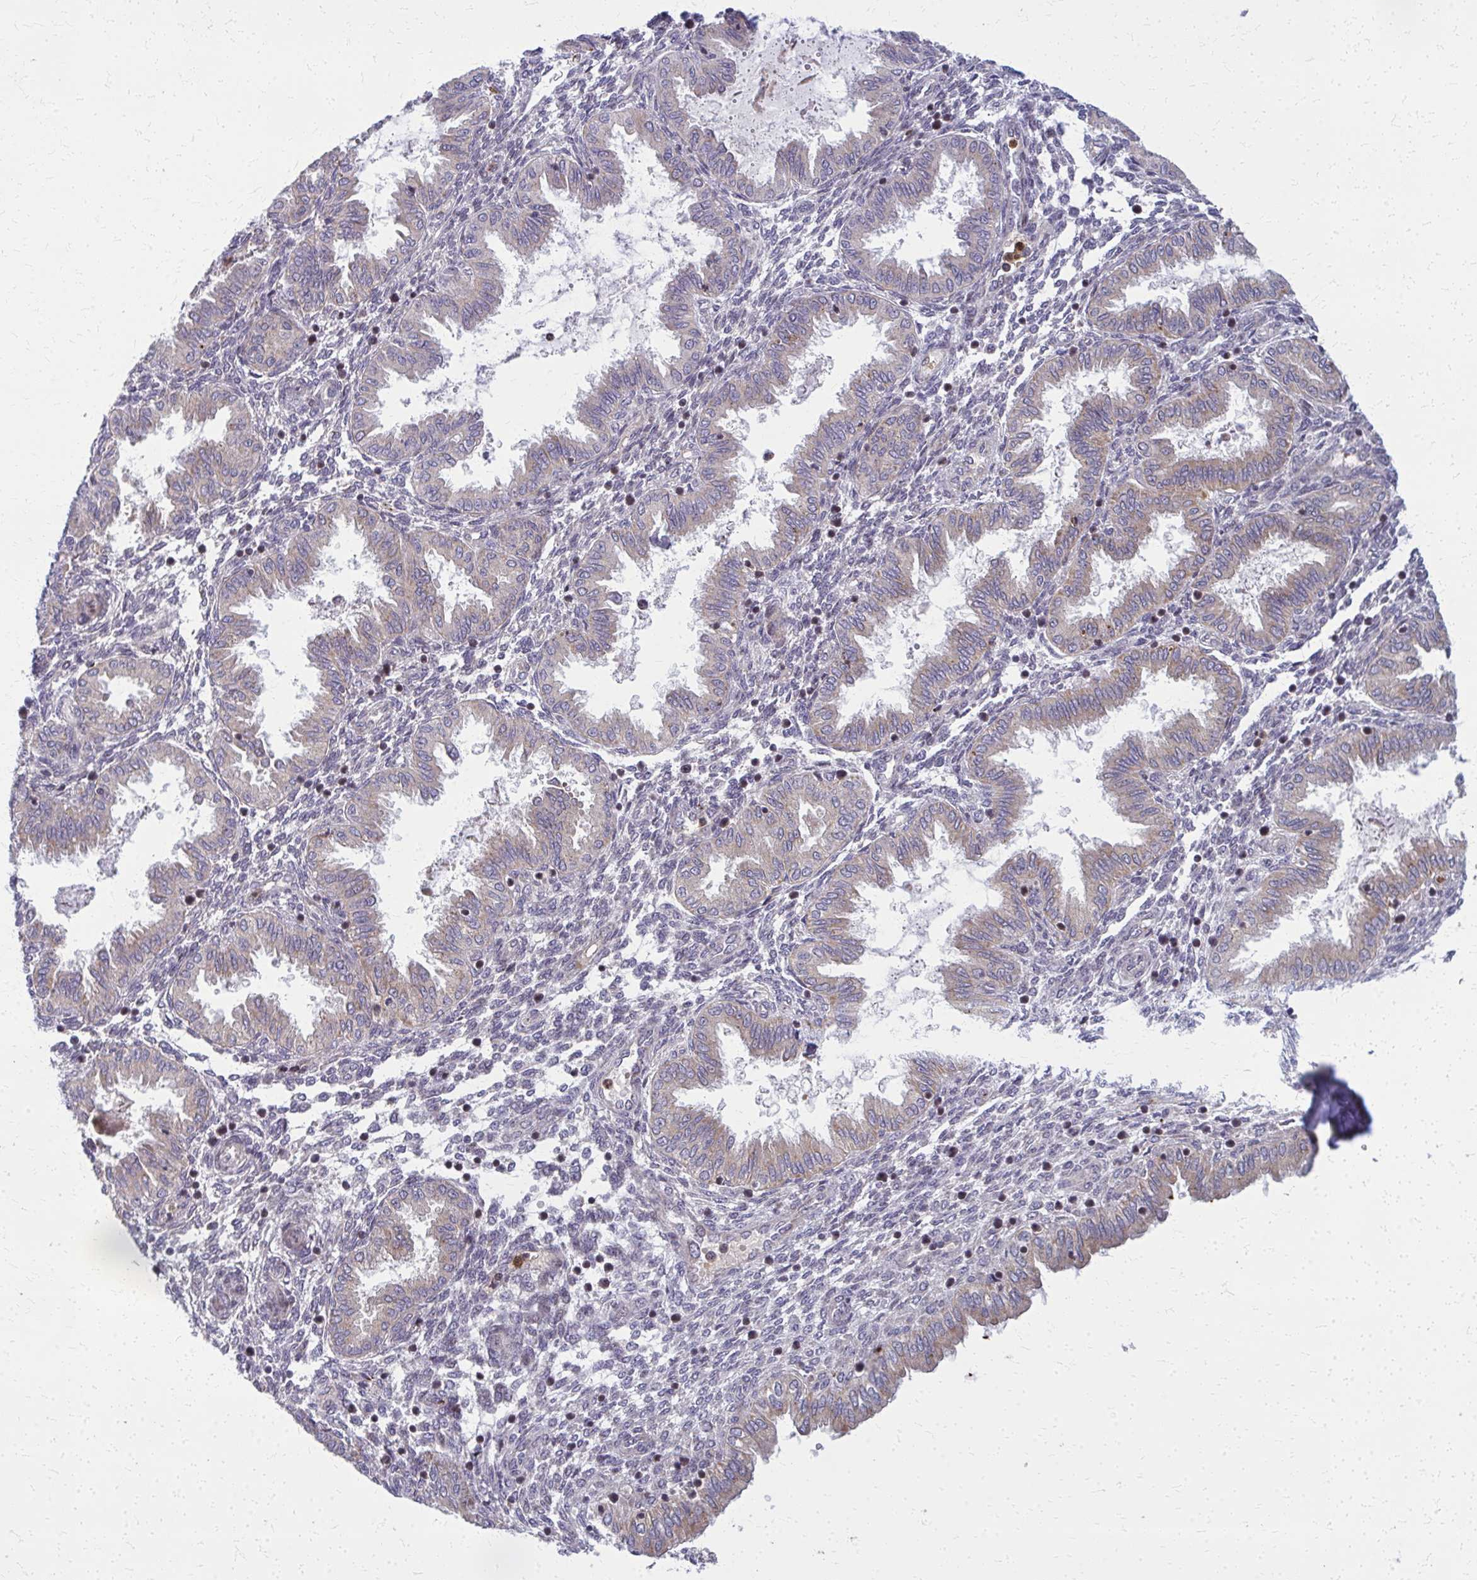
{"staining": {"intensity": "negative", "quantity": "none", "location": "none"}, "tissue": "endometrium", "cell_type": "Cells in endometrial stroma", "image_type": "normal", "snomed": [{"axis": "morphology", "description": "Normal tissue, NOS"}, {"axis": "topography", "description": "Endometrium"}], "caption": "Endometrium was stained to show a protein in brown. There is no significant positivity in cells in endometrial stroma. The staining is performed using DAB (3,3'-diaminobenzidine) brown chromogen with nuclei counter-stained in using hematoxylin.", "gene": "MCCC1", "patient": {"sex": "female", "age": 33}}